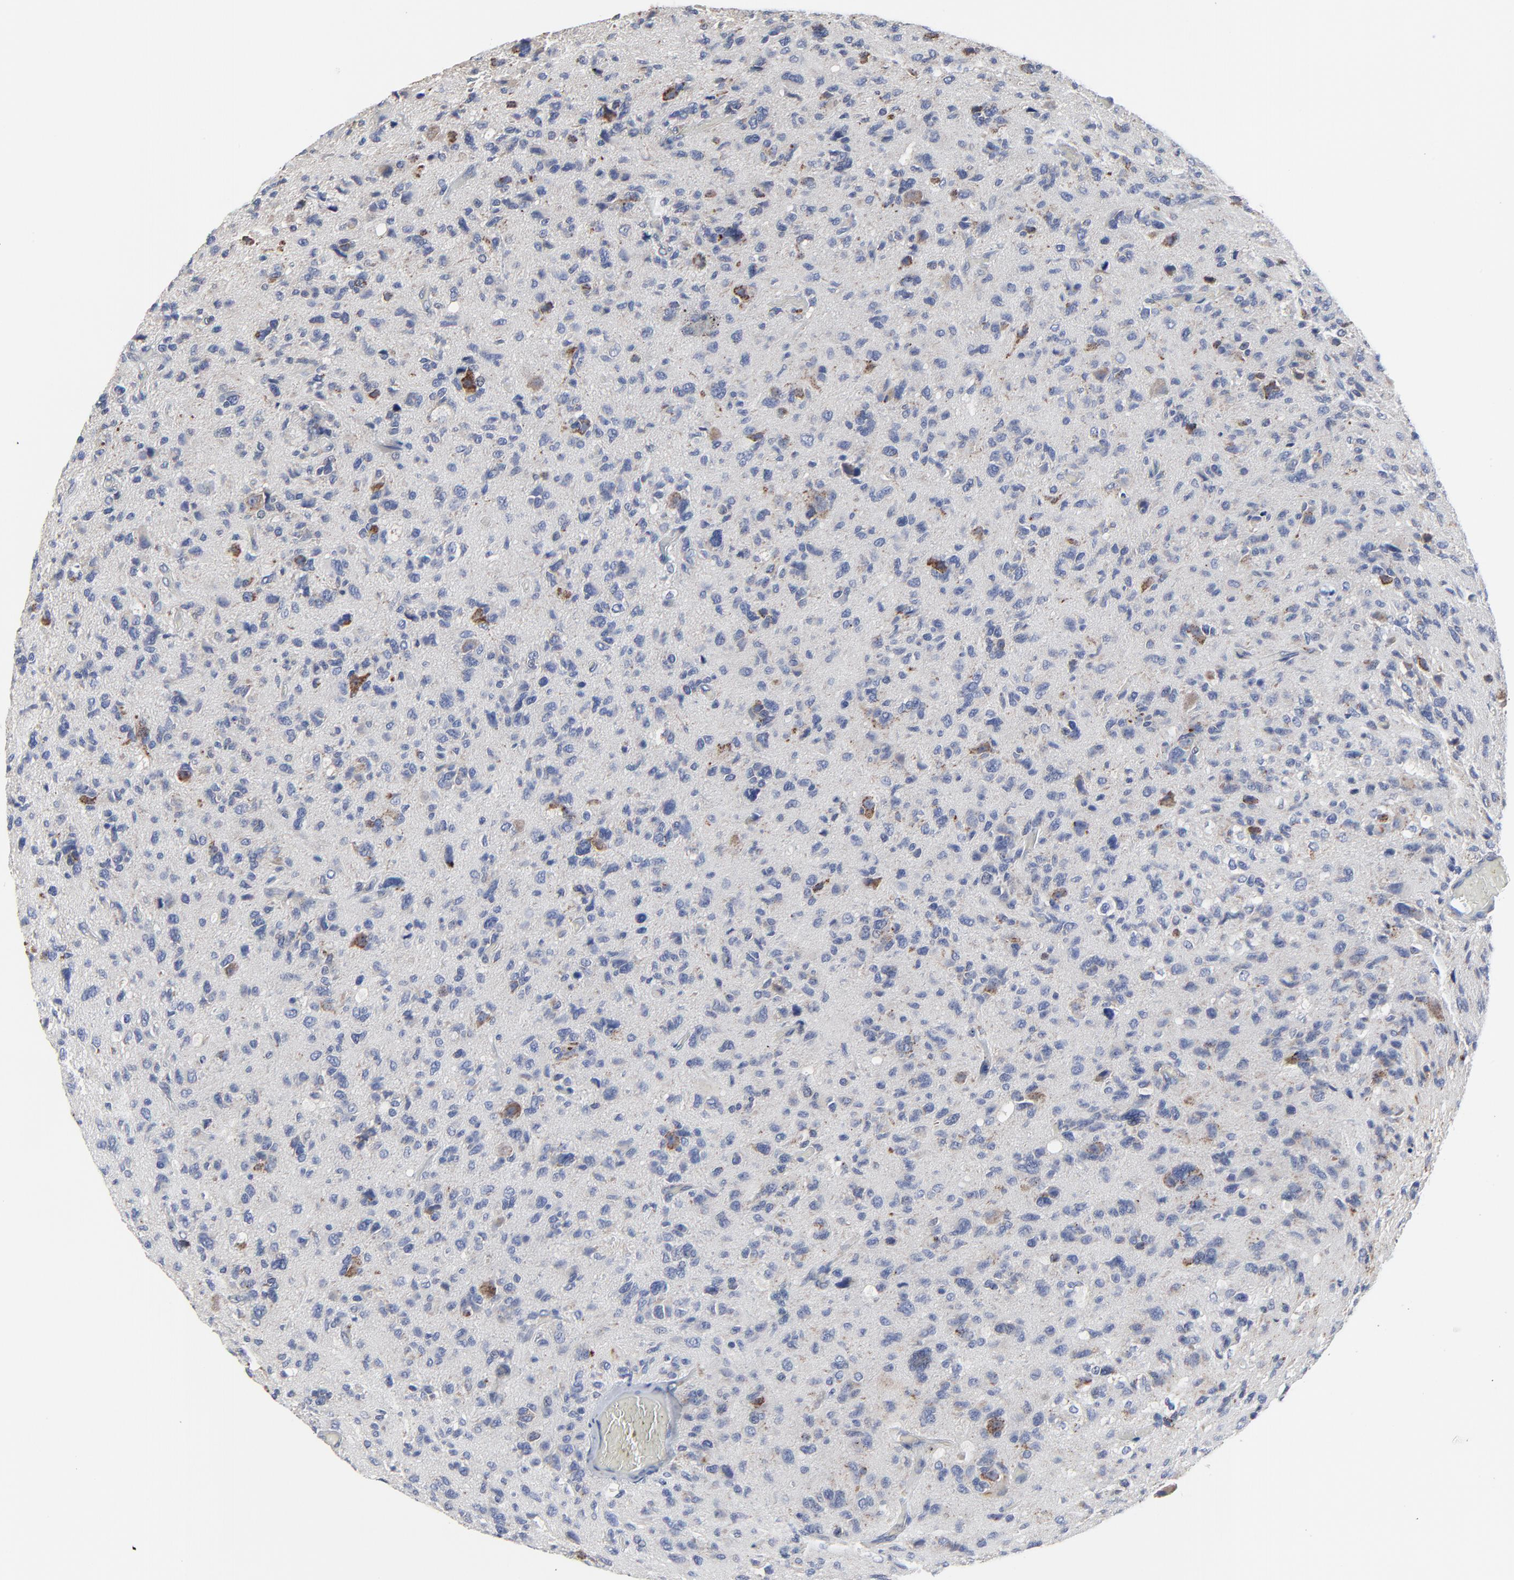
{"staining": {"intensity": "moderate", "quantity": ">75%", "location": "cytoplasmic/membranous"}, "tissue": "glioma", "cell_type": "Tumor cells", "image_type": "cancer", "snomed": [{"axis": "morphology", "description": "Glioma, malignant, High grade"}, {"axis": "topography", "description": "Brain"}], "caption": "DAB (3,3'-diaminobenzidine) immunohistochemical staining of high-grade glioma (malignant) shows moderate cytoplasmic/membranous protein positivity in about >75% of tumor cells.", "gene": "DHRSX", "patient": {"sex": "male", "age": 69}}